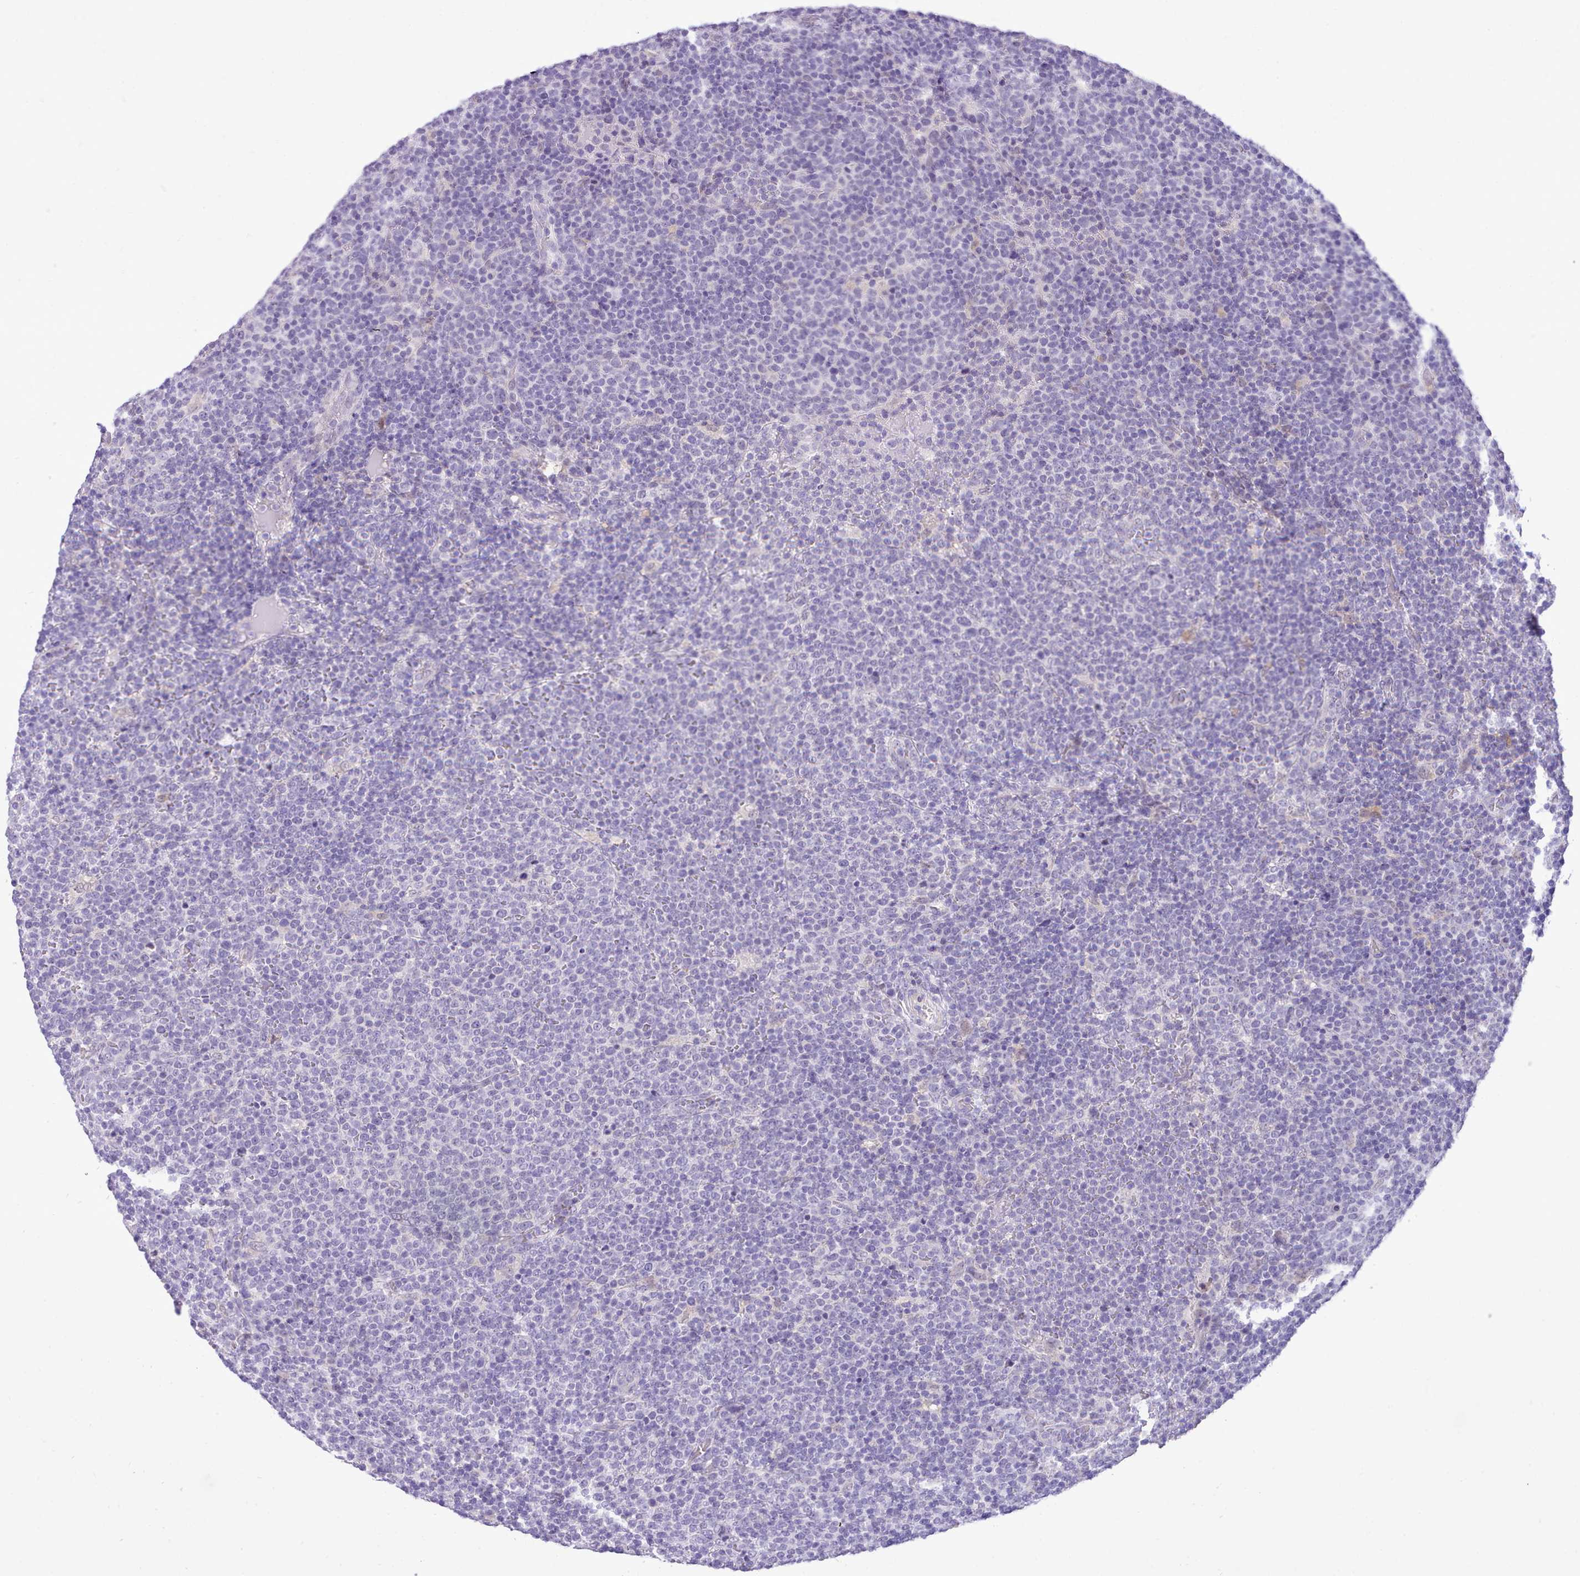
{"staining": {"intensity": "negative", "quantity": "none", "location": "none"}, "tissue": "lymphoma", "cell_type": "Tumor cells", "image_type": "cancer", "snomed": [{"axis": "morphology", "description": "Malignant lymphoma, non-Hodgkin's type, High grade"}, {"axis": "topography", "description": "Lymph node"}], "caption": "An immunohistochemistry (IHC) micrograph of lymphoma is shown. There is no staining in tumor cells of lymphoma. Nuclei are stained in blue.", "gene": "LRRC37A", "patient": {"sex": "male", "age": 61}}